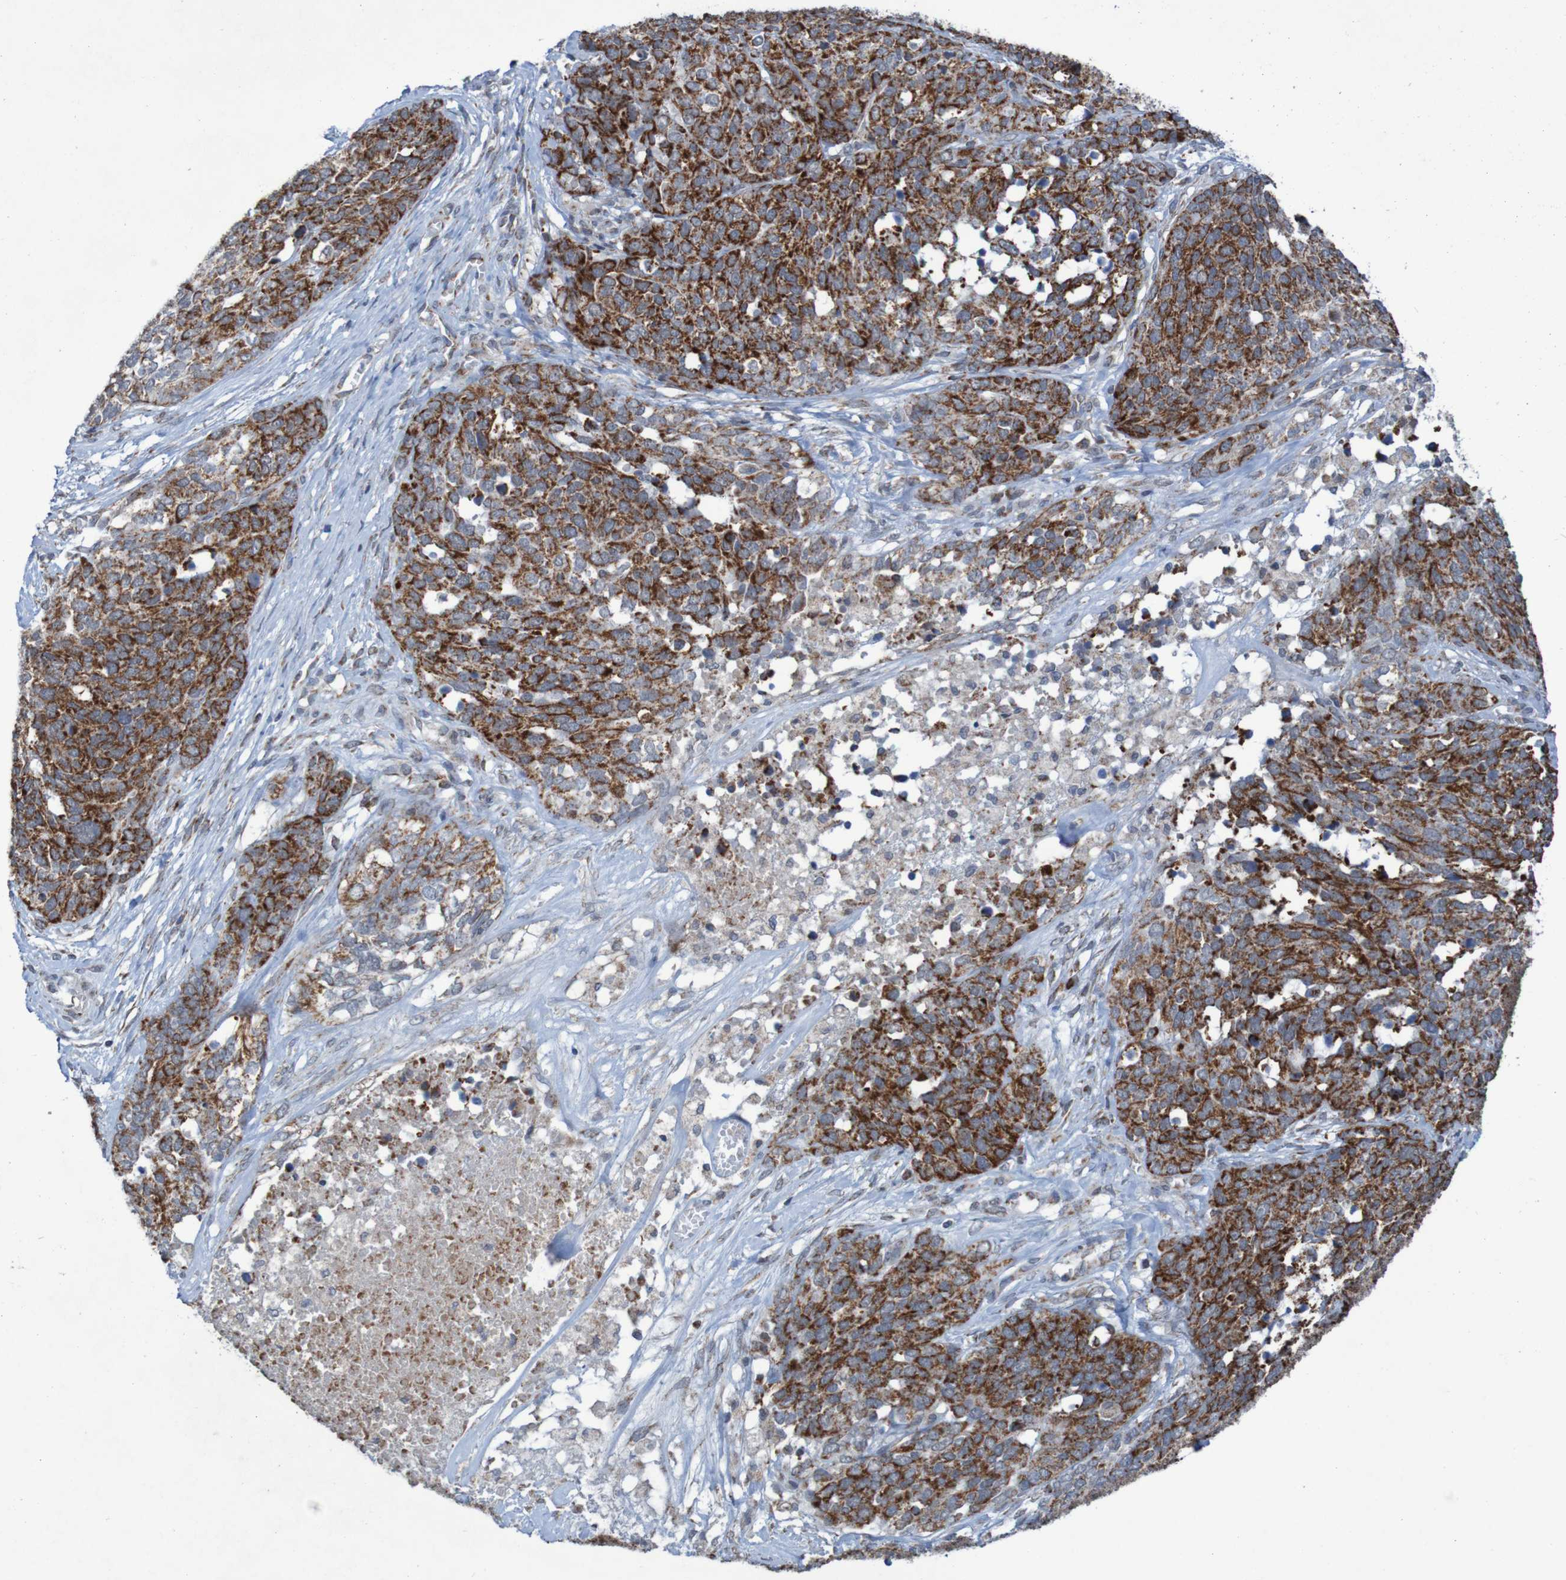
{"staining": {"intensity": "strong", "quantity": ">75%", "location": "cytoplasmic/membranous"}, "tissue": "ovarian cancer", "cell_type": "Tumor cells", "image_type": "cancer", "snomed": [{"axis": "morphology", "description": "Cystadenocarcinoma, serous, NOS"}, {"axis": "topography", "description": "Ovary"}], "caption": "DAB immunohistochemical staining of ovarian cancer (serous cystadenocarcinoma) reveals strong cytoplasmic/membranous protein staining in approximately >75% of tumor cells.", "gene": "CCDC51", "patient": {"sex": "female", "age": 44}}